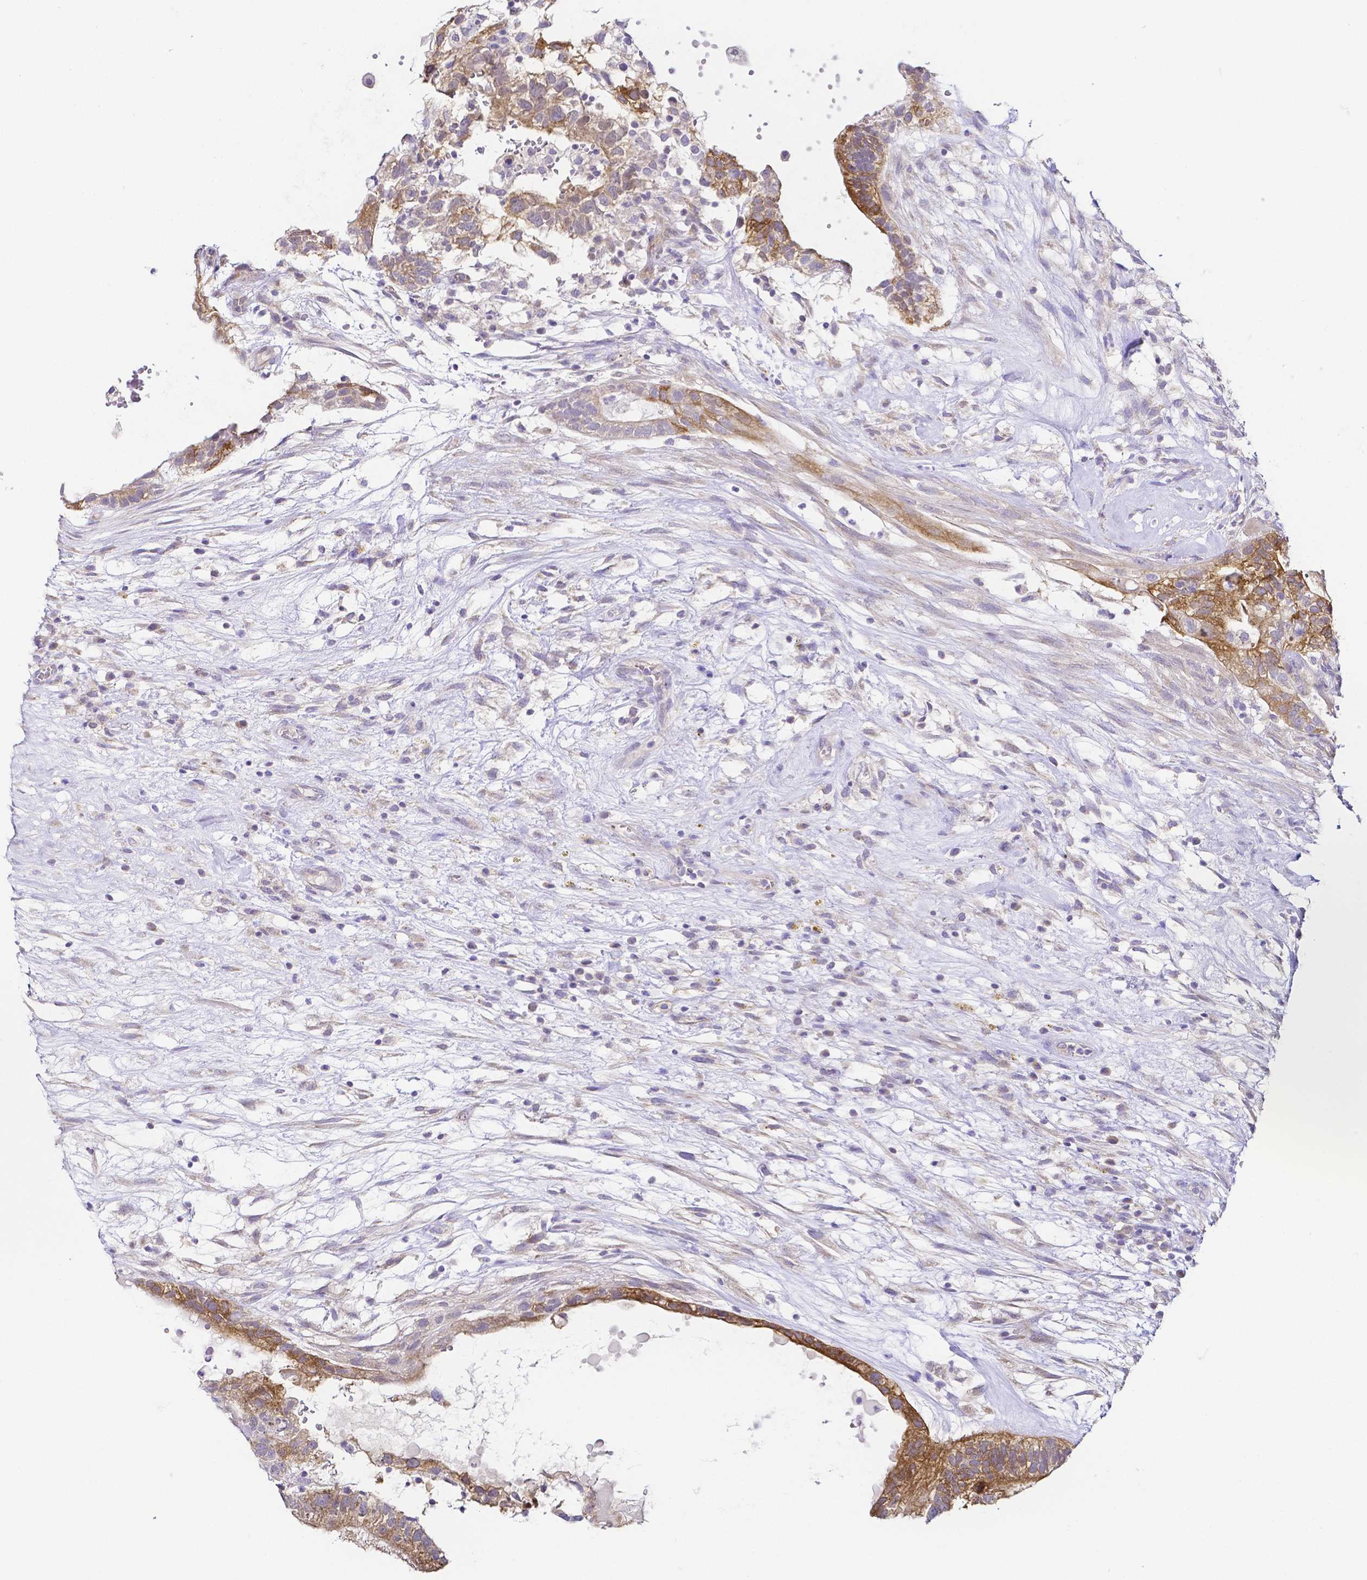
{"staining": {"intensity": "moderate", "quantity": ">75%", "location": "cytoplasmic/membranous"}, "tissue": "testis cancer", "cell_type": "Tumor cells", "image_type": "cancer", "snomed": [{"axis": "morphology", "description": "Normal tissue, NOS"}, {"axis": "morphology", "description": "Carcinoma, Embryonal, NOS"}, {"axis": "topography", "description": "Testis"}], "caption": "Tumor cells display medium levels of moderate cytoplasmic/membranous expression in about >75% of cells in embryonal carcinoma (testis).", "gene": "PKP3", "patient": {"sex": "male", "age": 32}}